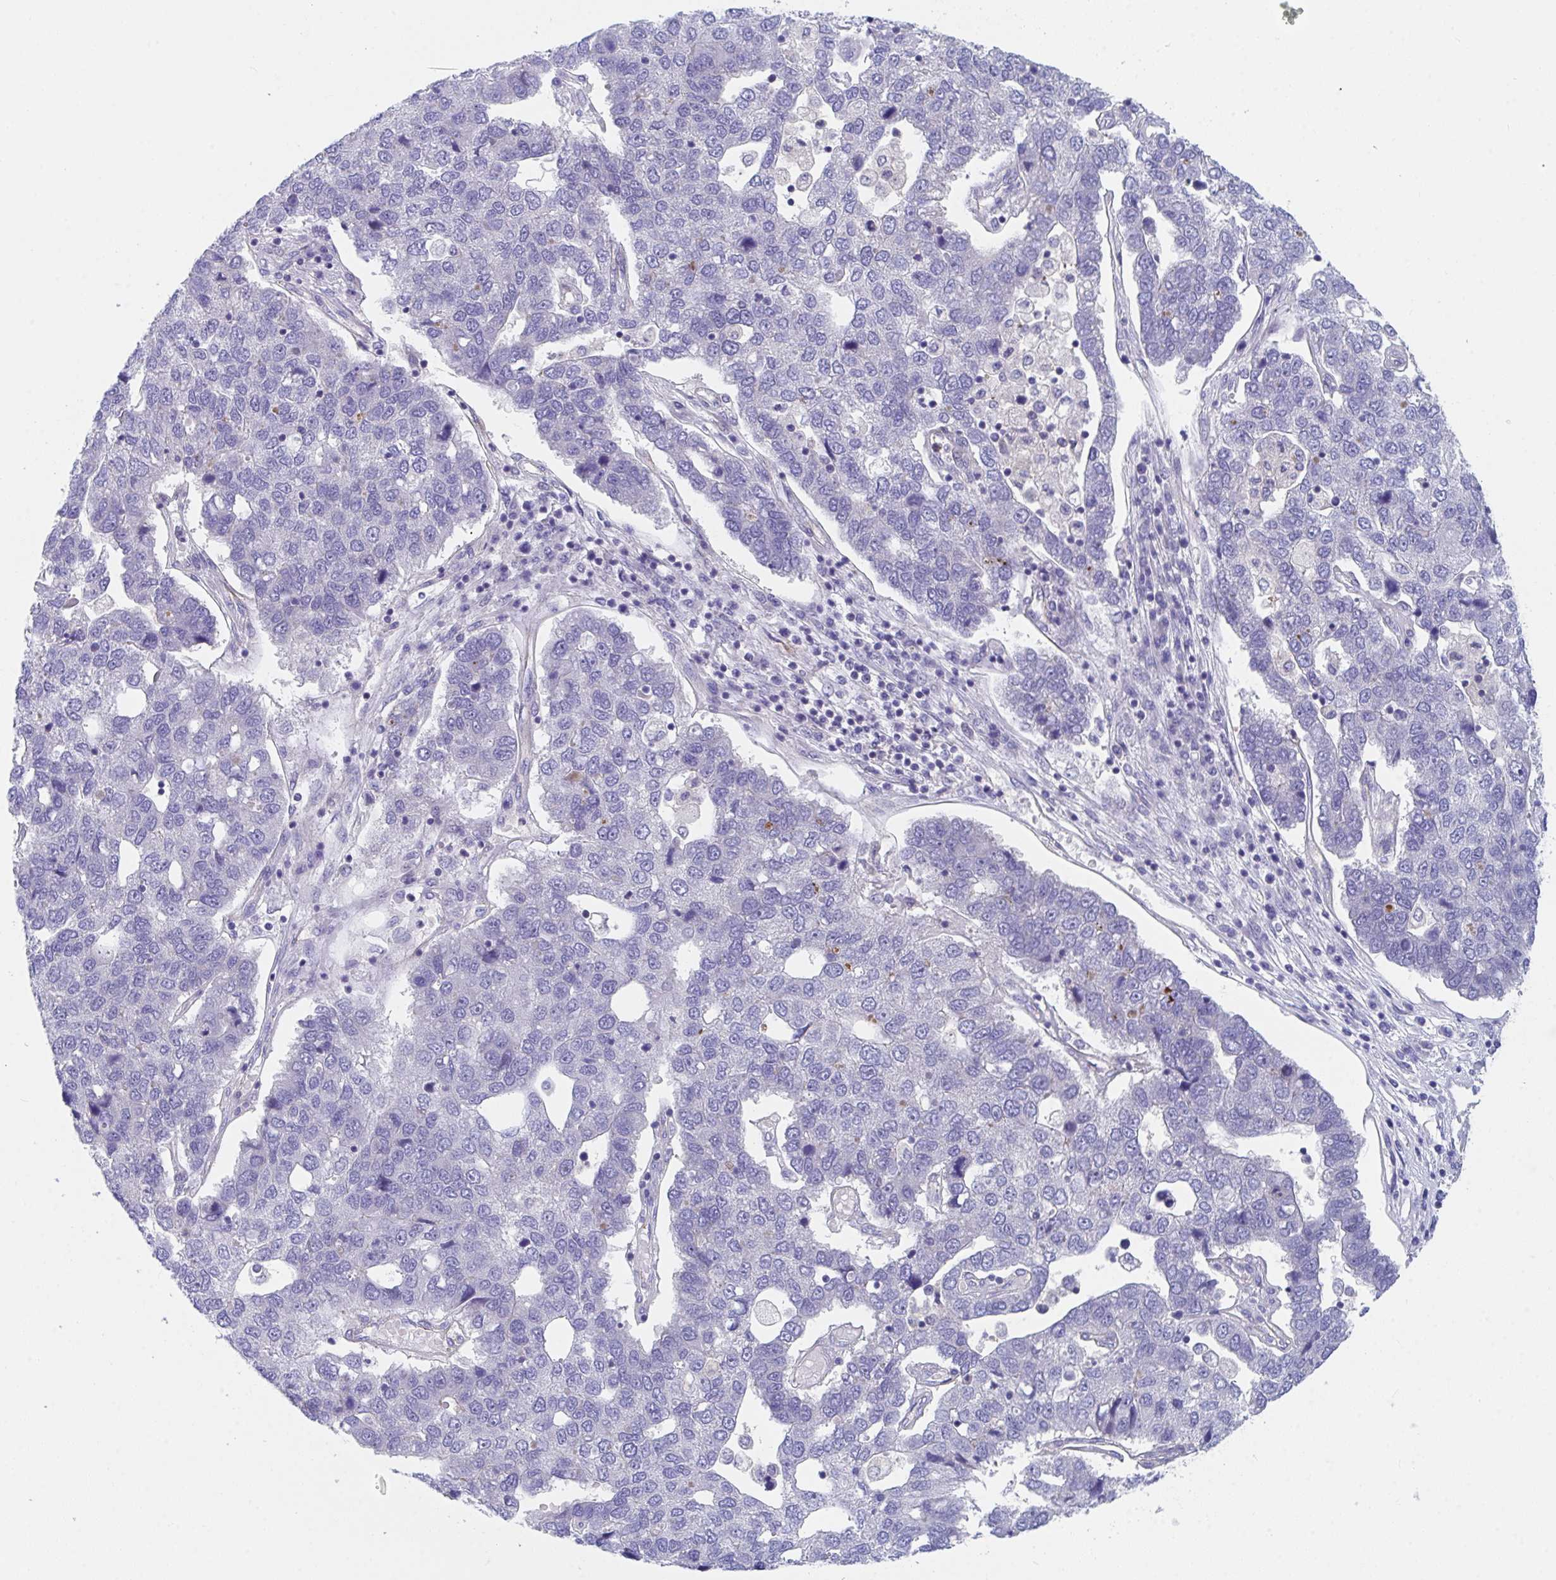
{"staining": {"intensity": "negative", "quantity": "none", "location": "none"}, "tissue": "pancreatic cancer", "cell_type": "Tumor cells", "image_type": "cancer", "snomed": [{"axis": "morphology", "description": "Adenocarcinoma, NOS"}, {"axis": "topography", "description": "Pancreas"}], "caption": "IHC photomicrograph of neoplastic tissue: human adenocarcinoma (pancreatic) stained with DAB displays no significant protein positivity in tumor cells. (DAB immunohistochemistry visualized using brightfield microscopy, high magnification).", "gene": "P2RX3", "patient": {"sex": "female", "age": 61}}